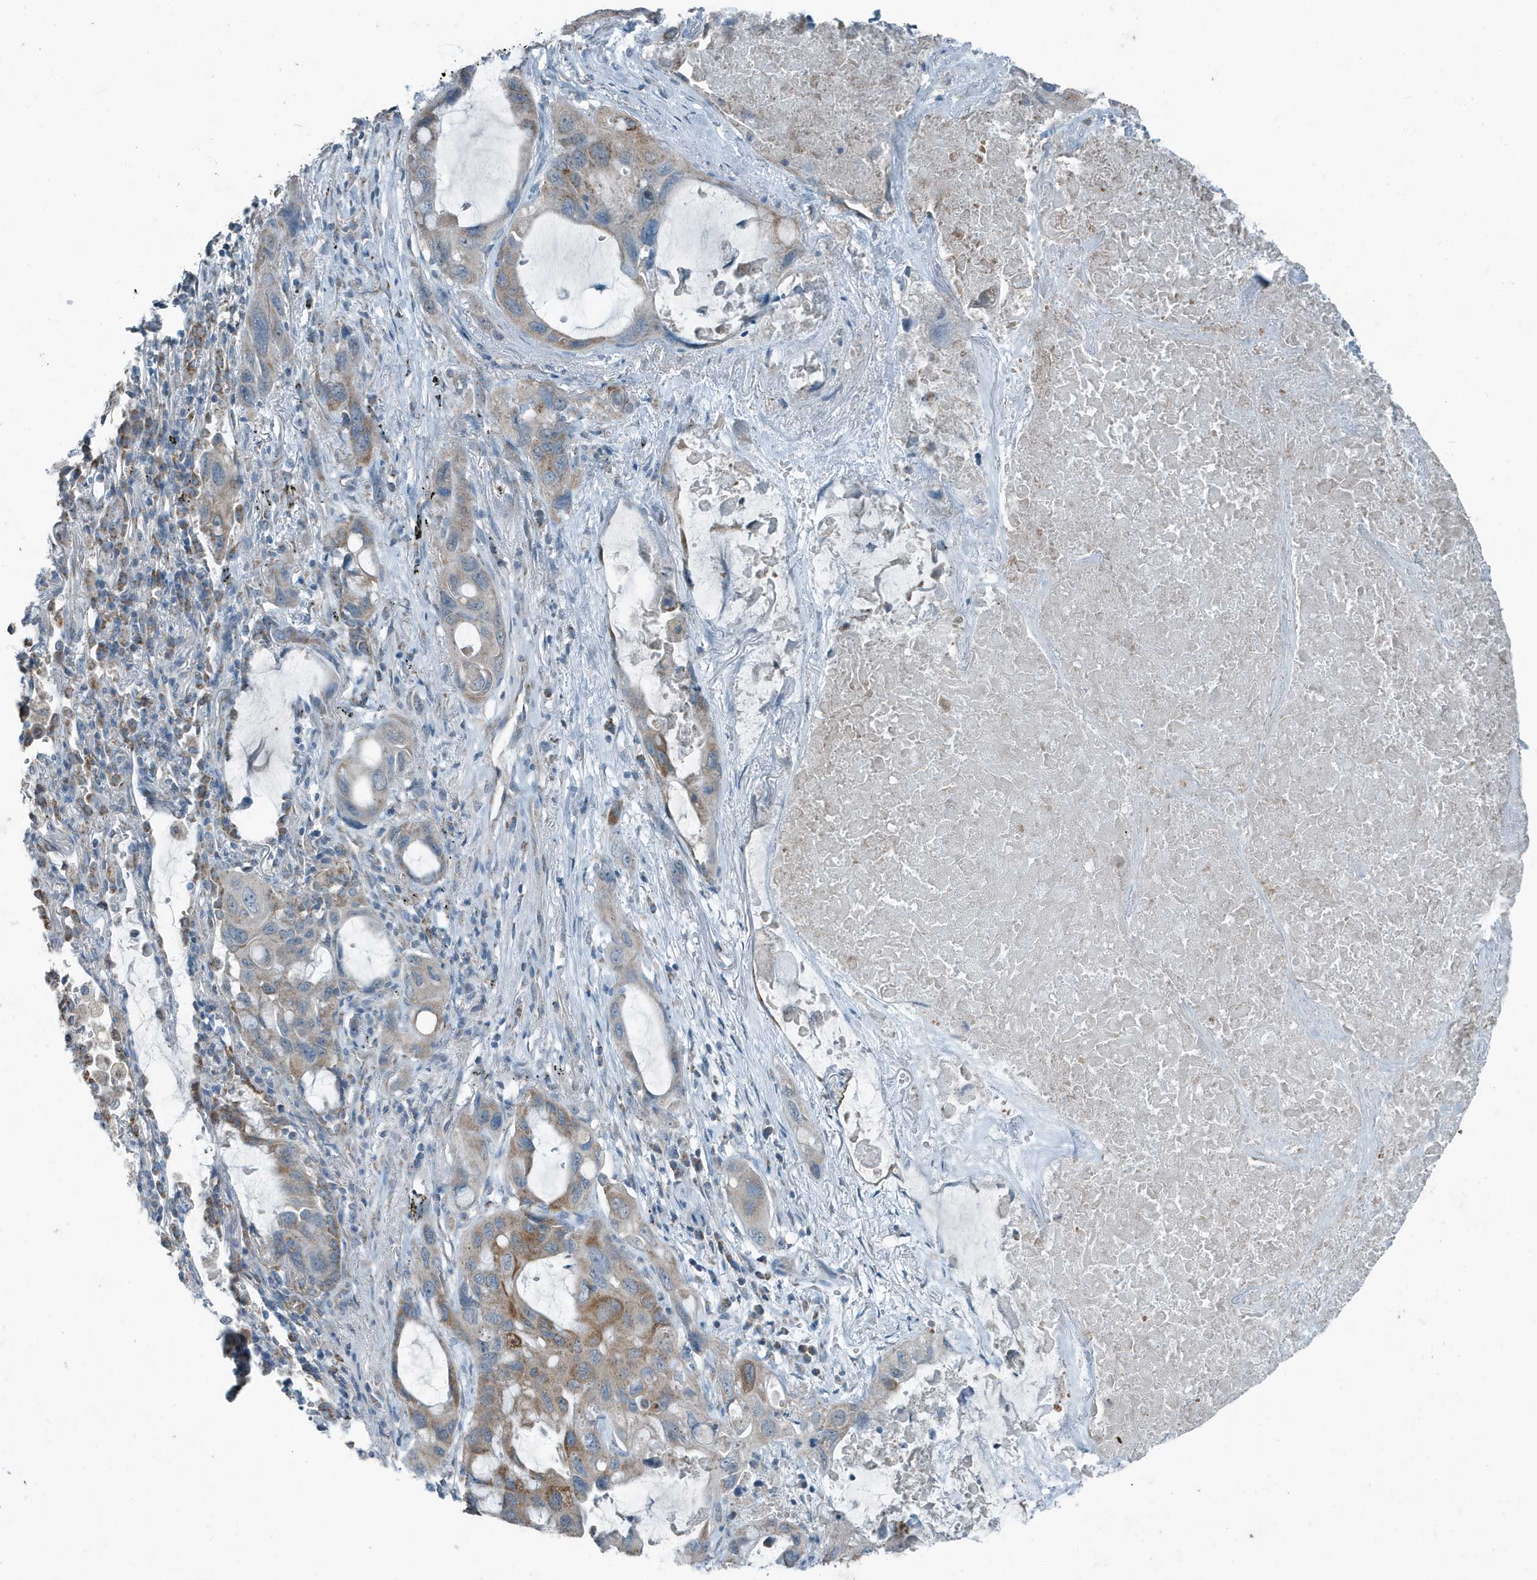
{"staining": {"intensity": "moderate", "quantity": "<25%", "location": "cytoplasmic/membranous"}, "tissue": "lung cancer", "cell_type": "Tumor cells", "image_type": "cancer", "snomed": [{"axis": "morphology", "description": "Squamous cell carcinoma, NOS"}, {"axis": "topography", "description": "Lung"}], "caption": "Protein staining of lung squamous cell carcinoma tissue reveals moderate cytoplasmic/membranous positivity in about <25% of tumor cells.", "gene": "MT-CYB", "patient": {"sex": "female", "age": 73}}